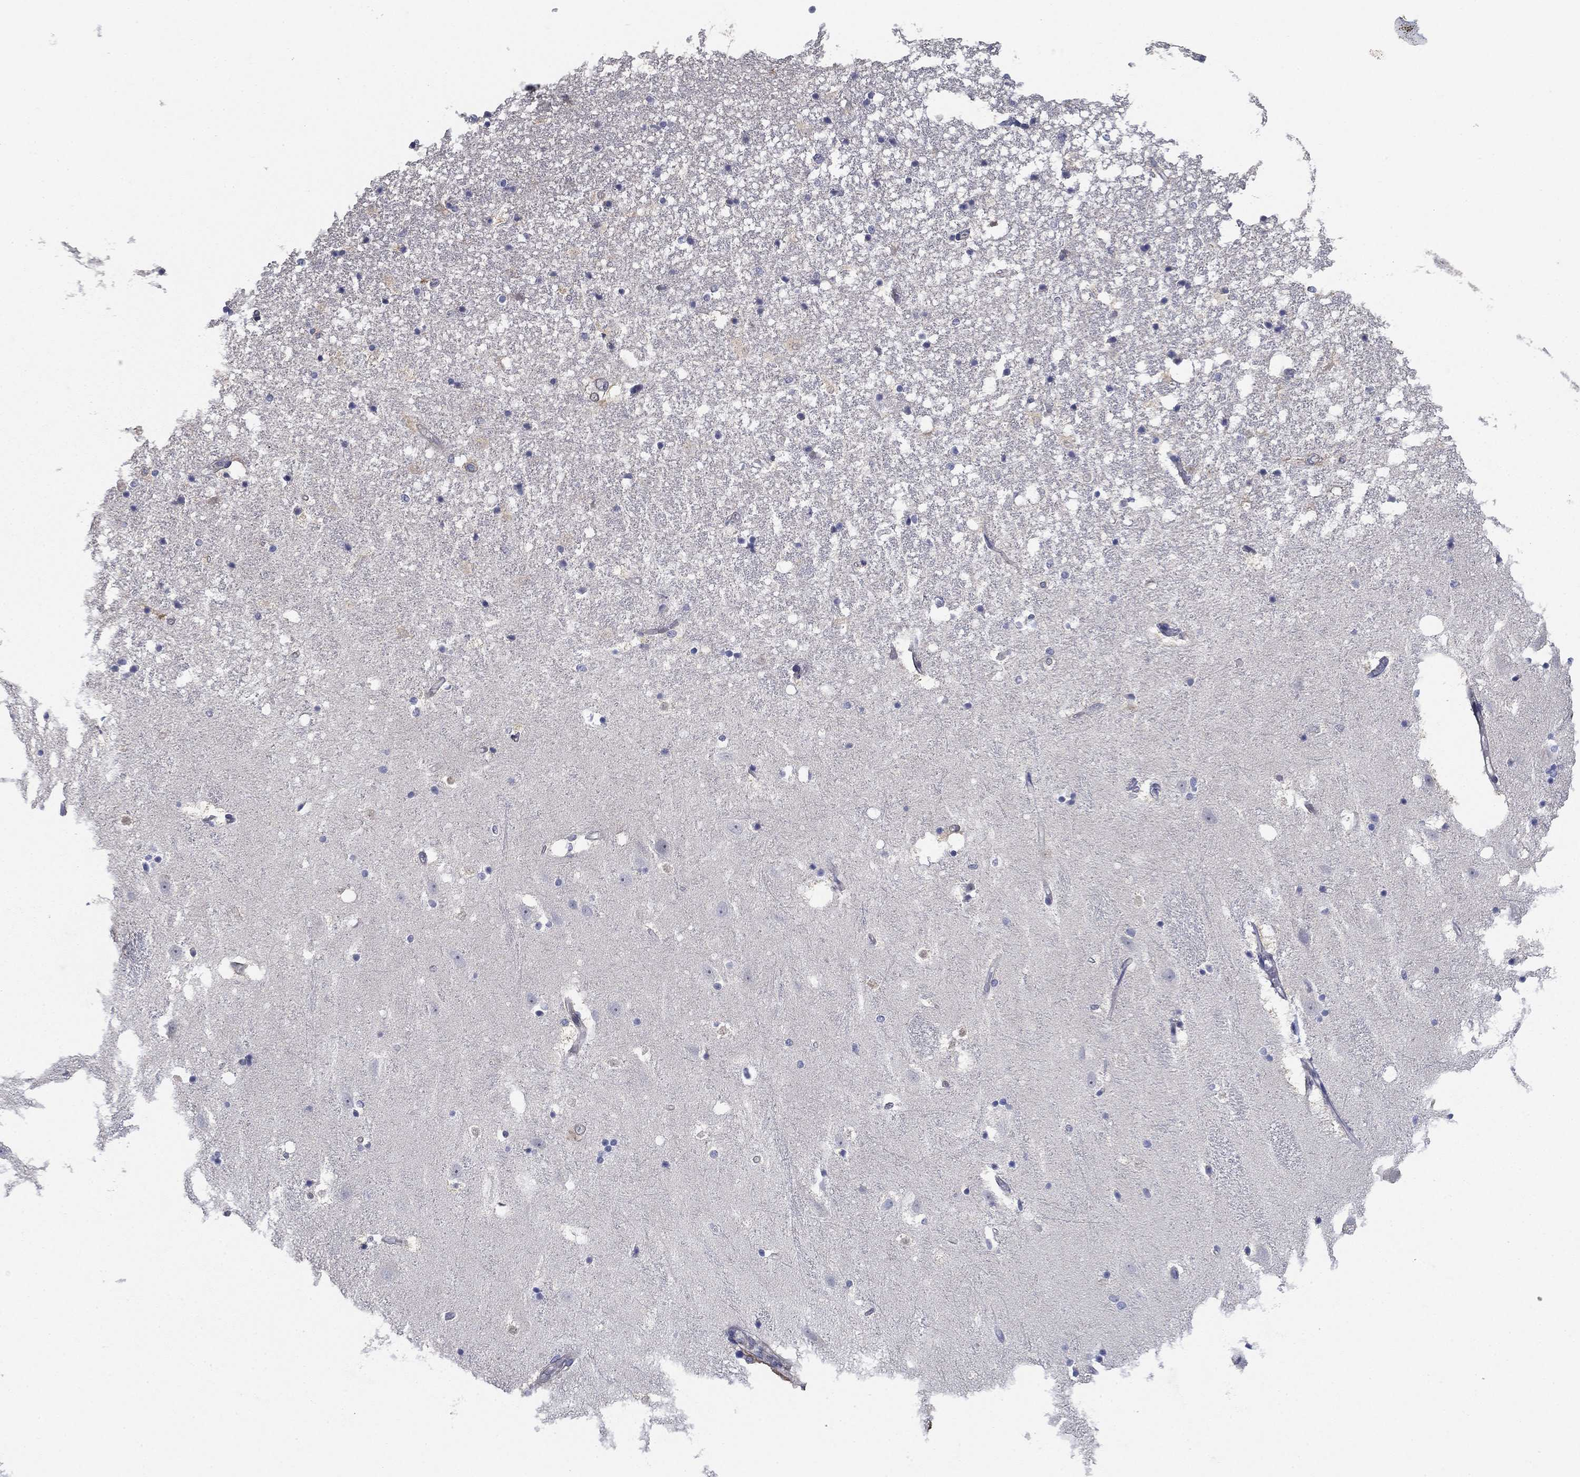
{"staining": {"intensity": "negative", "quantity": "none", "location": "none"}, "tissue": "hippocampus", "cell_type": "Glial cells", "image_type": "normal", "snomed": [{"axis": "morphology", "description": "Normal tissue, NOS"}, {"axis": "topography", "description": "Hippocampus"}], "caption": "Image shows no protein expression in glial cells of unremarkable hippocampus. The staining was performed using DAB (3,3'-diaminobenzidine) to visualize the protein expression in brown, while the nuclei were stained in blue with hematoxylin (Magnification: 20x).", "gene": "GRK7", "patient": {"sex": "male", "age": 49}}